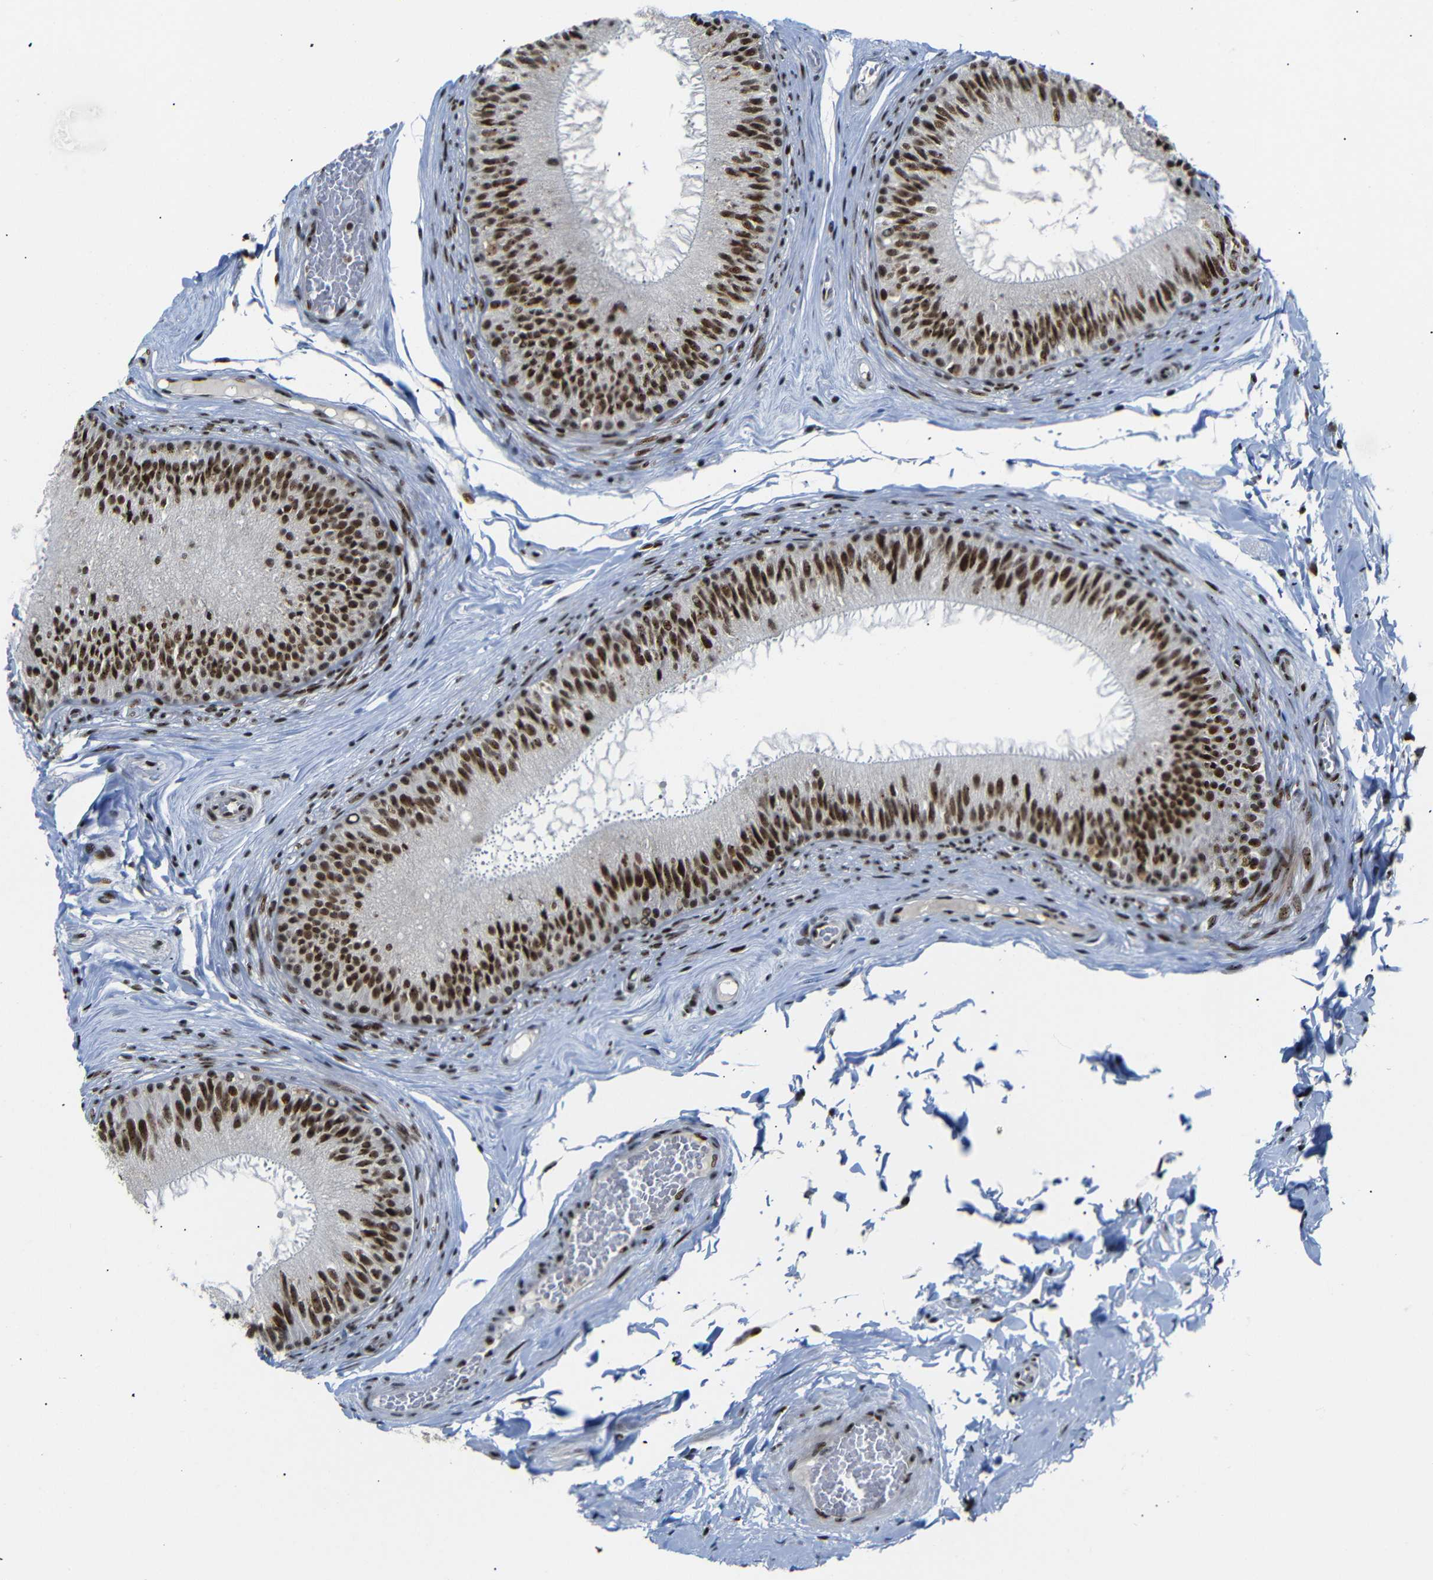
{"staining": {"intensity": "strong", "quantity": ">75%", "location": "nuclear"}, "tissue": "epididymis", "cell_type": "Glandular cells", "image_type": "normal", "snomed": [{"axis": "morphology", "description": "Normal tissue, NOS"}, {"axis": "topography", "description": "Testis"}, {"axis": "topography", "description": "Epididymis"}], "caption": "The photomicrograph displays a brown stain indicating the presence of a protein in the nuclear of glandular cells in epididymis.", "gene": "SETDB2", "patient": {"sex": "male", "age": 36}}